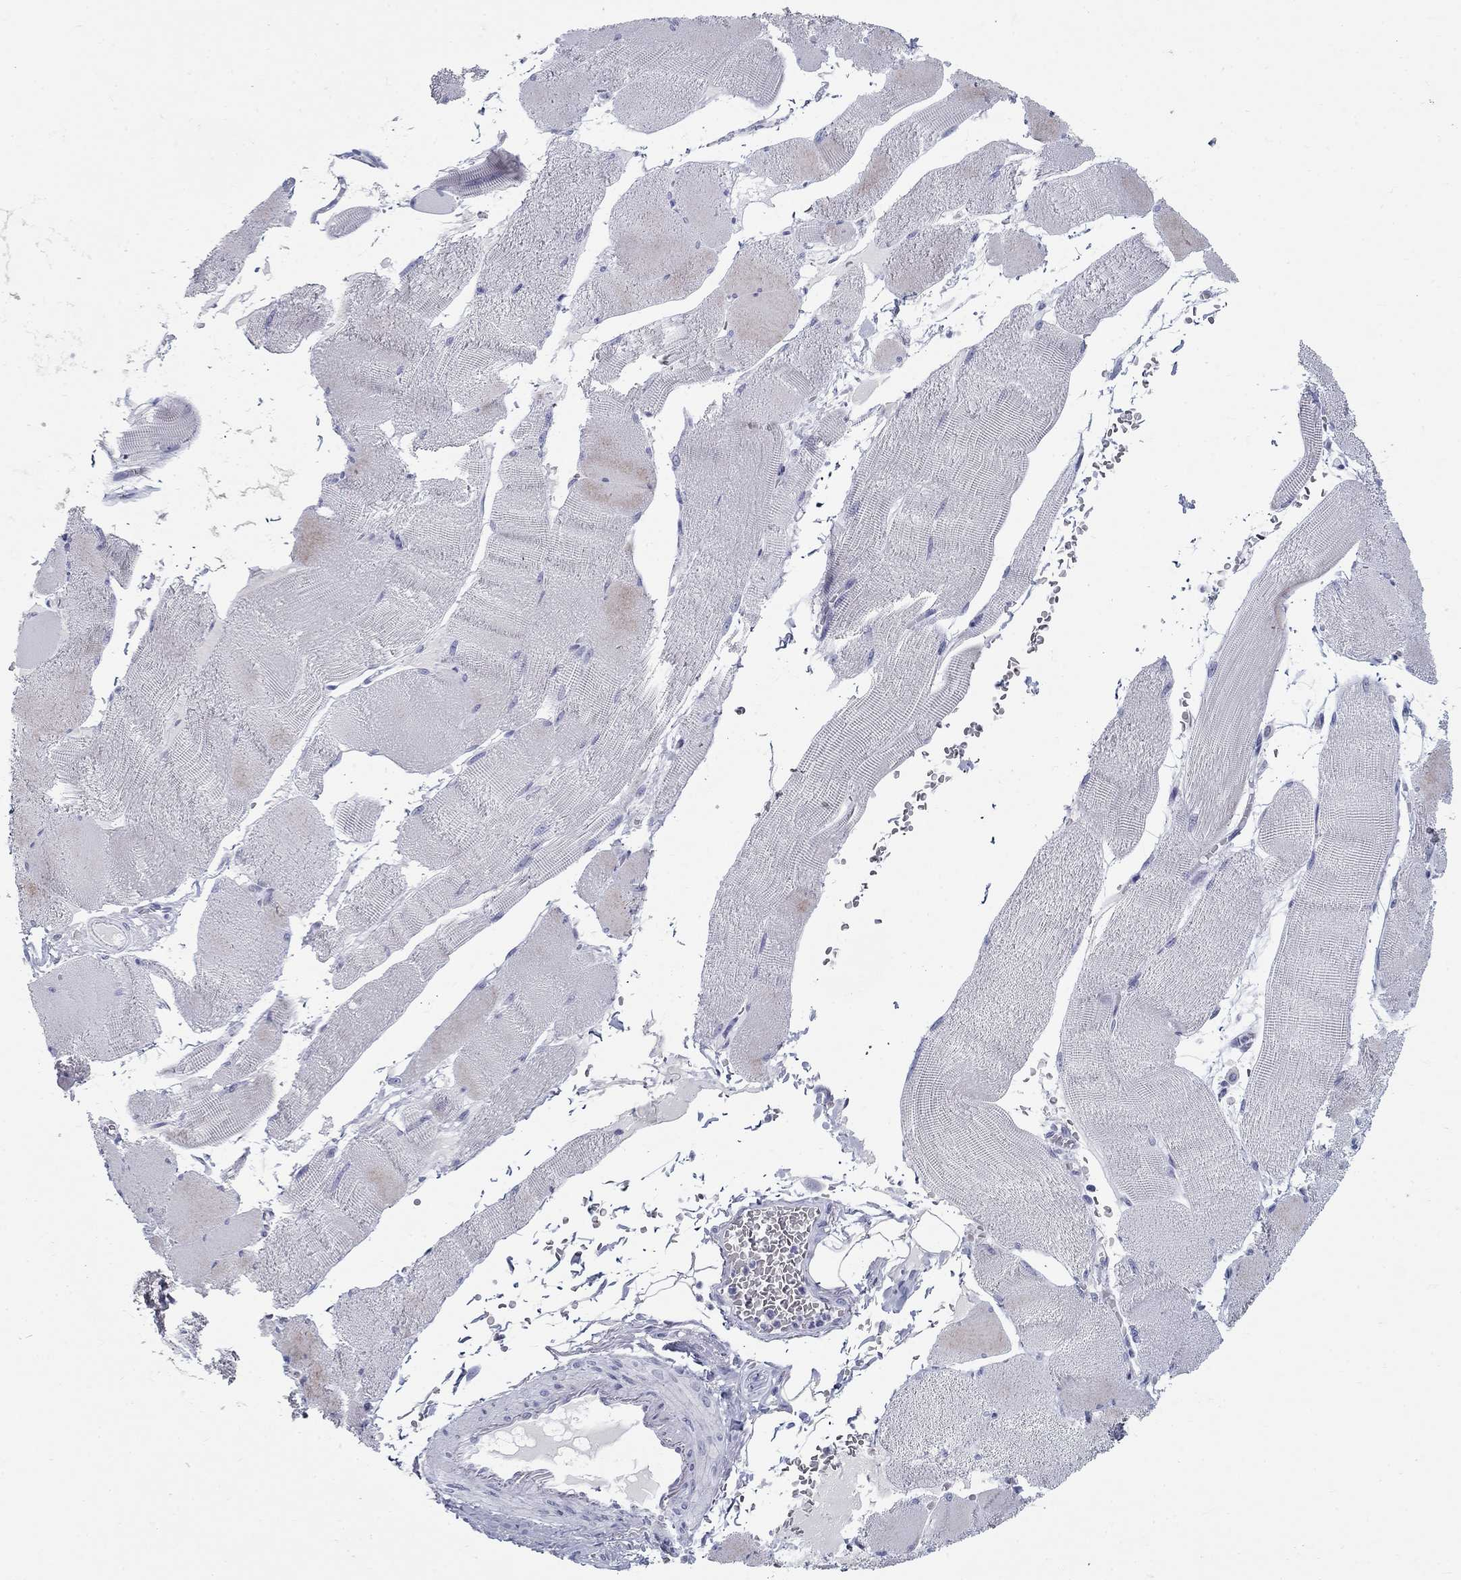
{"staining": {"intensity": "weak", "quantity": "<25%", "location": "cytoplasmic/membranous"}, "tissue": "skeletal muscle", "cell_type": "Myocytes", "image_type": "normal", "snomed": [{"axis": "morphology", "description": "Normal tissue, NOS"}, {"axis": "topography", "description": "Skeletal muscle"}], "caption": "Immunohistochemistry (IHC) image of benign skeletal muscle stained for a protein (brown), which displays no staining in myocytes.", "gene": "C4orf19", "patient": {"sex": "male", "age": 56}}